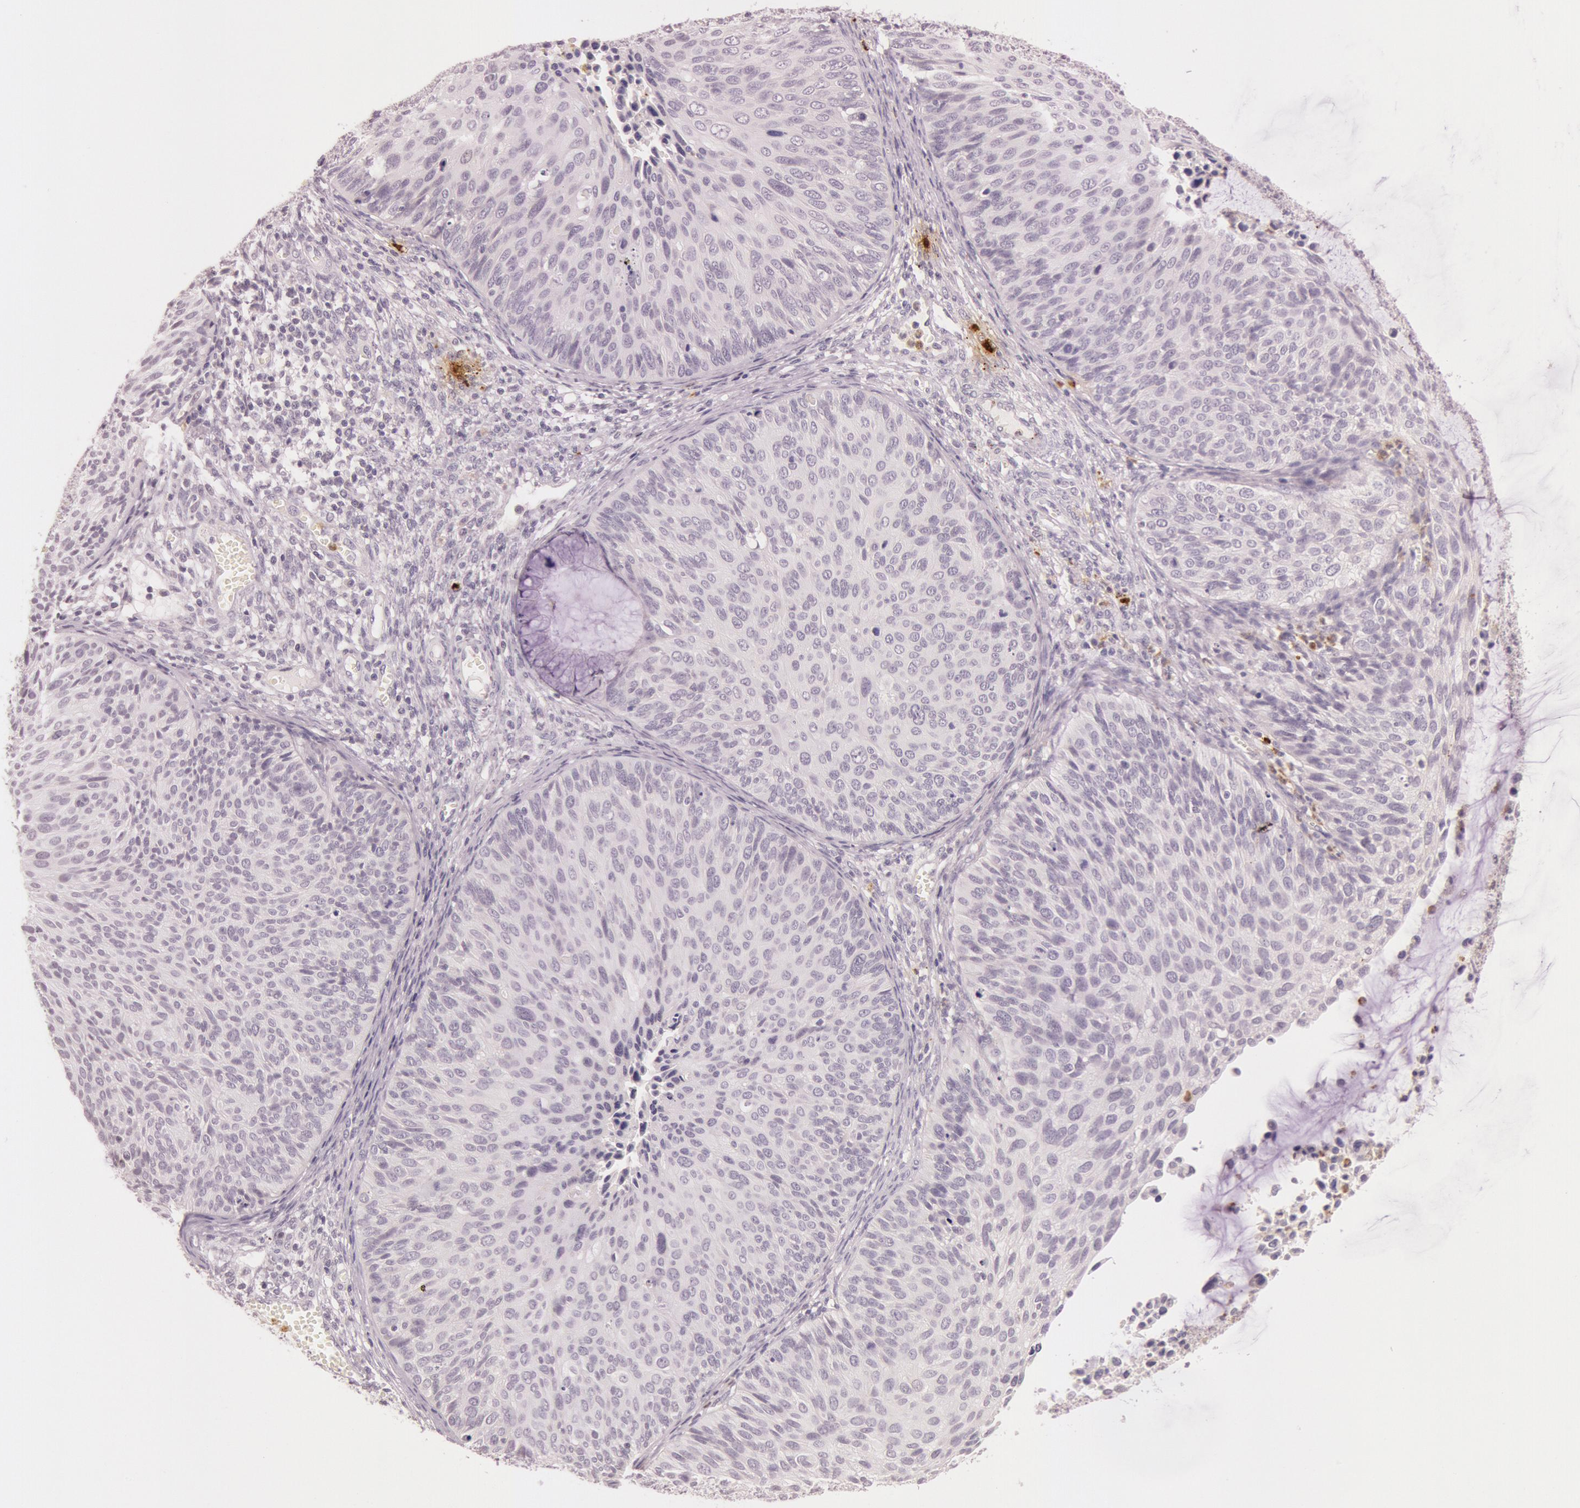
{"staining": {"intensity": "negative", "quantity": "none", "location": "none"}, "tissue": "cervical cancer", "cell_type": "Tumor cells", "image_type": "cancer", "snomed": [{"axis": "morphology", "description": "Squamous cell carcinoma, NOS"}, {"axis": "topography", "description": "Cervix"}], "caption": "Immunohistochemical staining of cervical cancer (squamous cell carcinoma) shows no significant staining in tumor cells.", "gene": "KDM6A", "patient": {"sex": "female", "age": 36}}